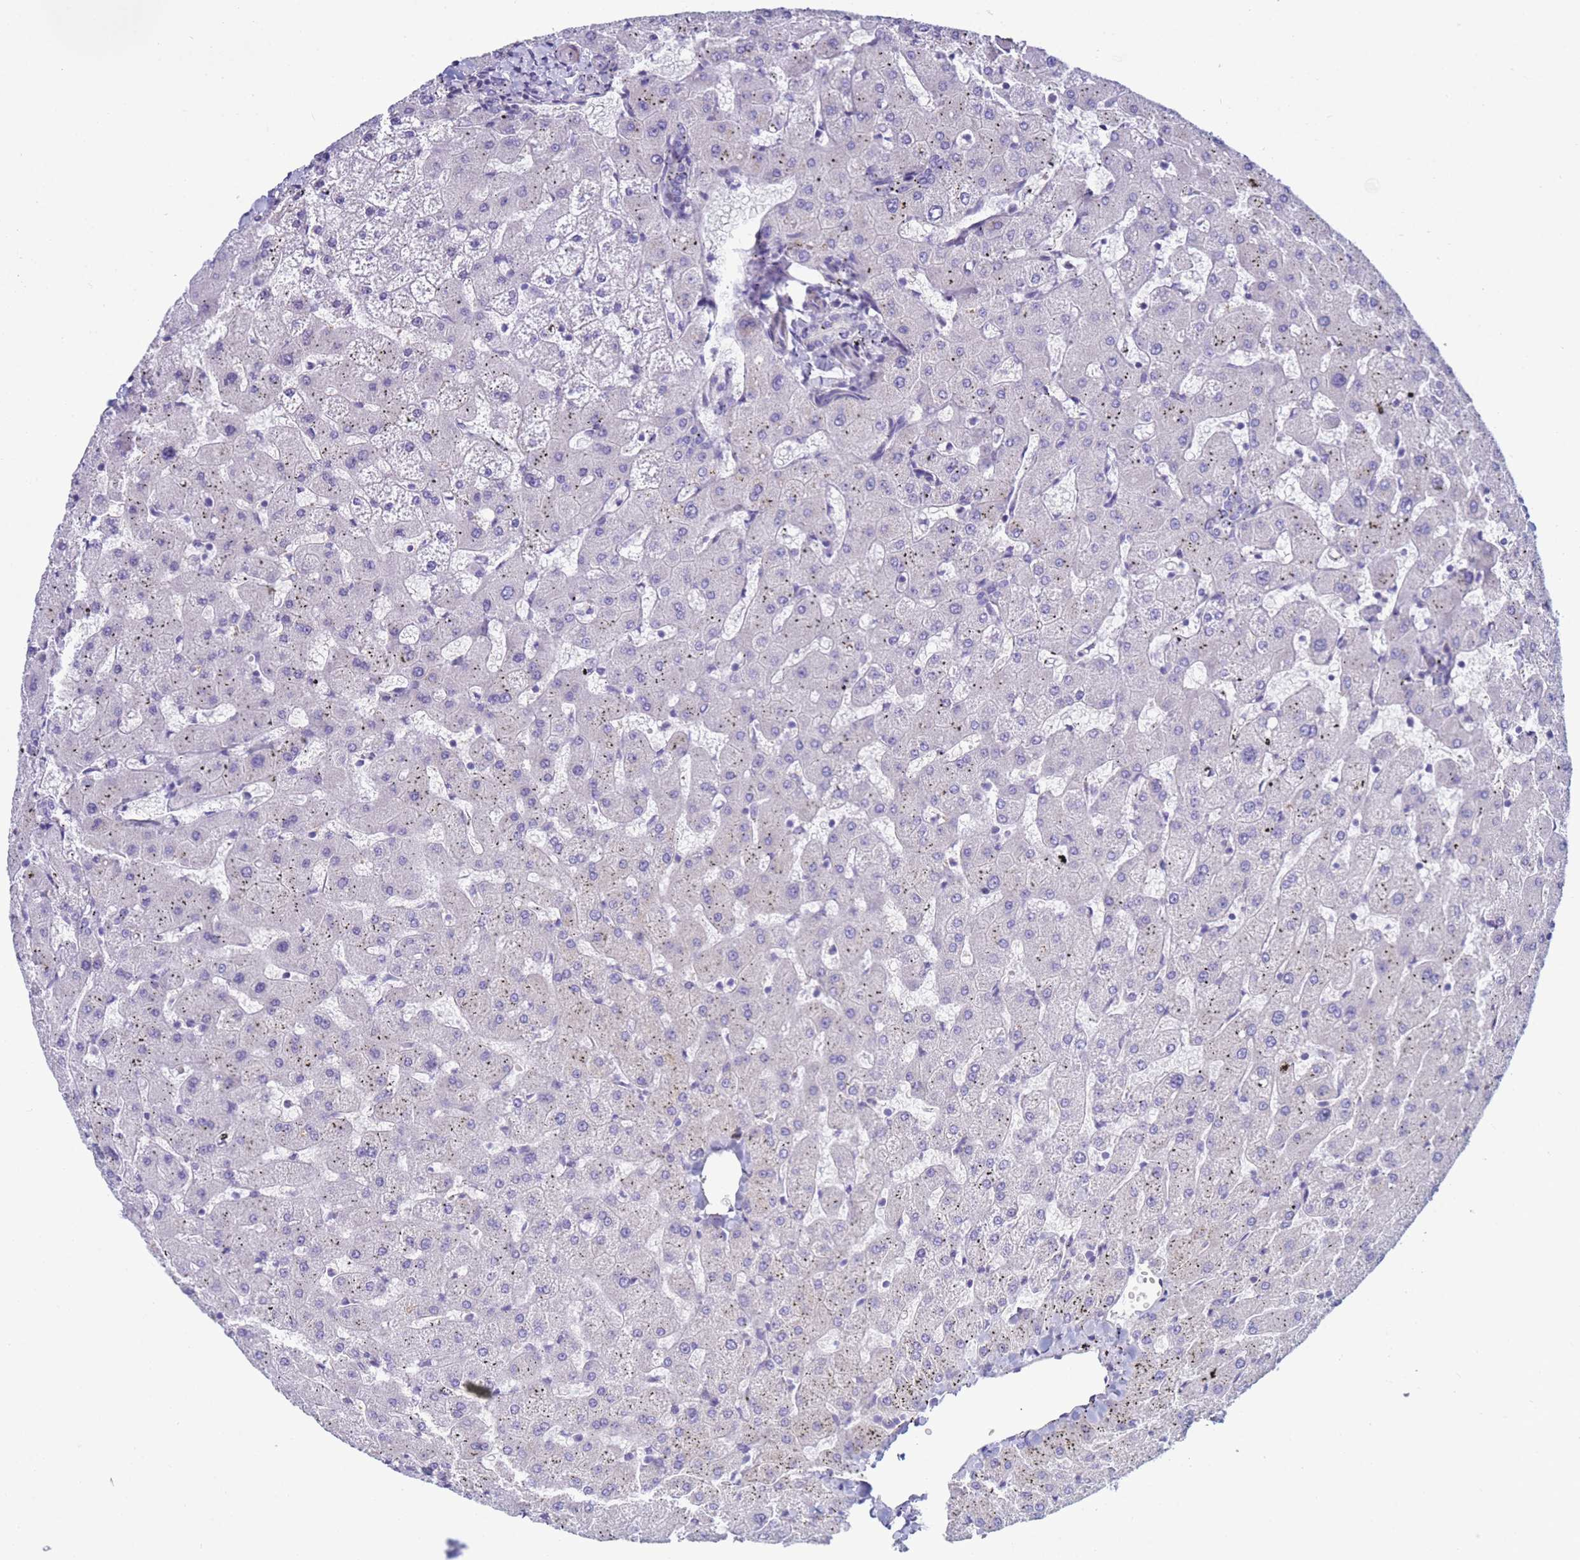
{"staining": {"intensity": "negative", "quantity": "none", "location": "none"}, "tissue": "liver", "cell_type": "Cholangiocytes", "image_type": "normal", "snomed": [{"axis": "morphology", "description": "Normal tissue, NOS"}, {"axis": "topography", "description": "Liver"}], "caption": "This is an immunohistochemistry image of benign human liver. There is no positivity in cholangiocytes.", "gene": "TRPC6", "patient": {"sex": "female", "age": 63}}